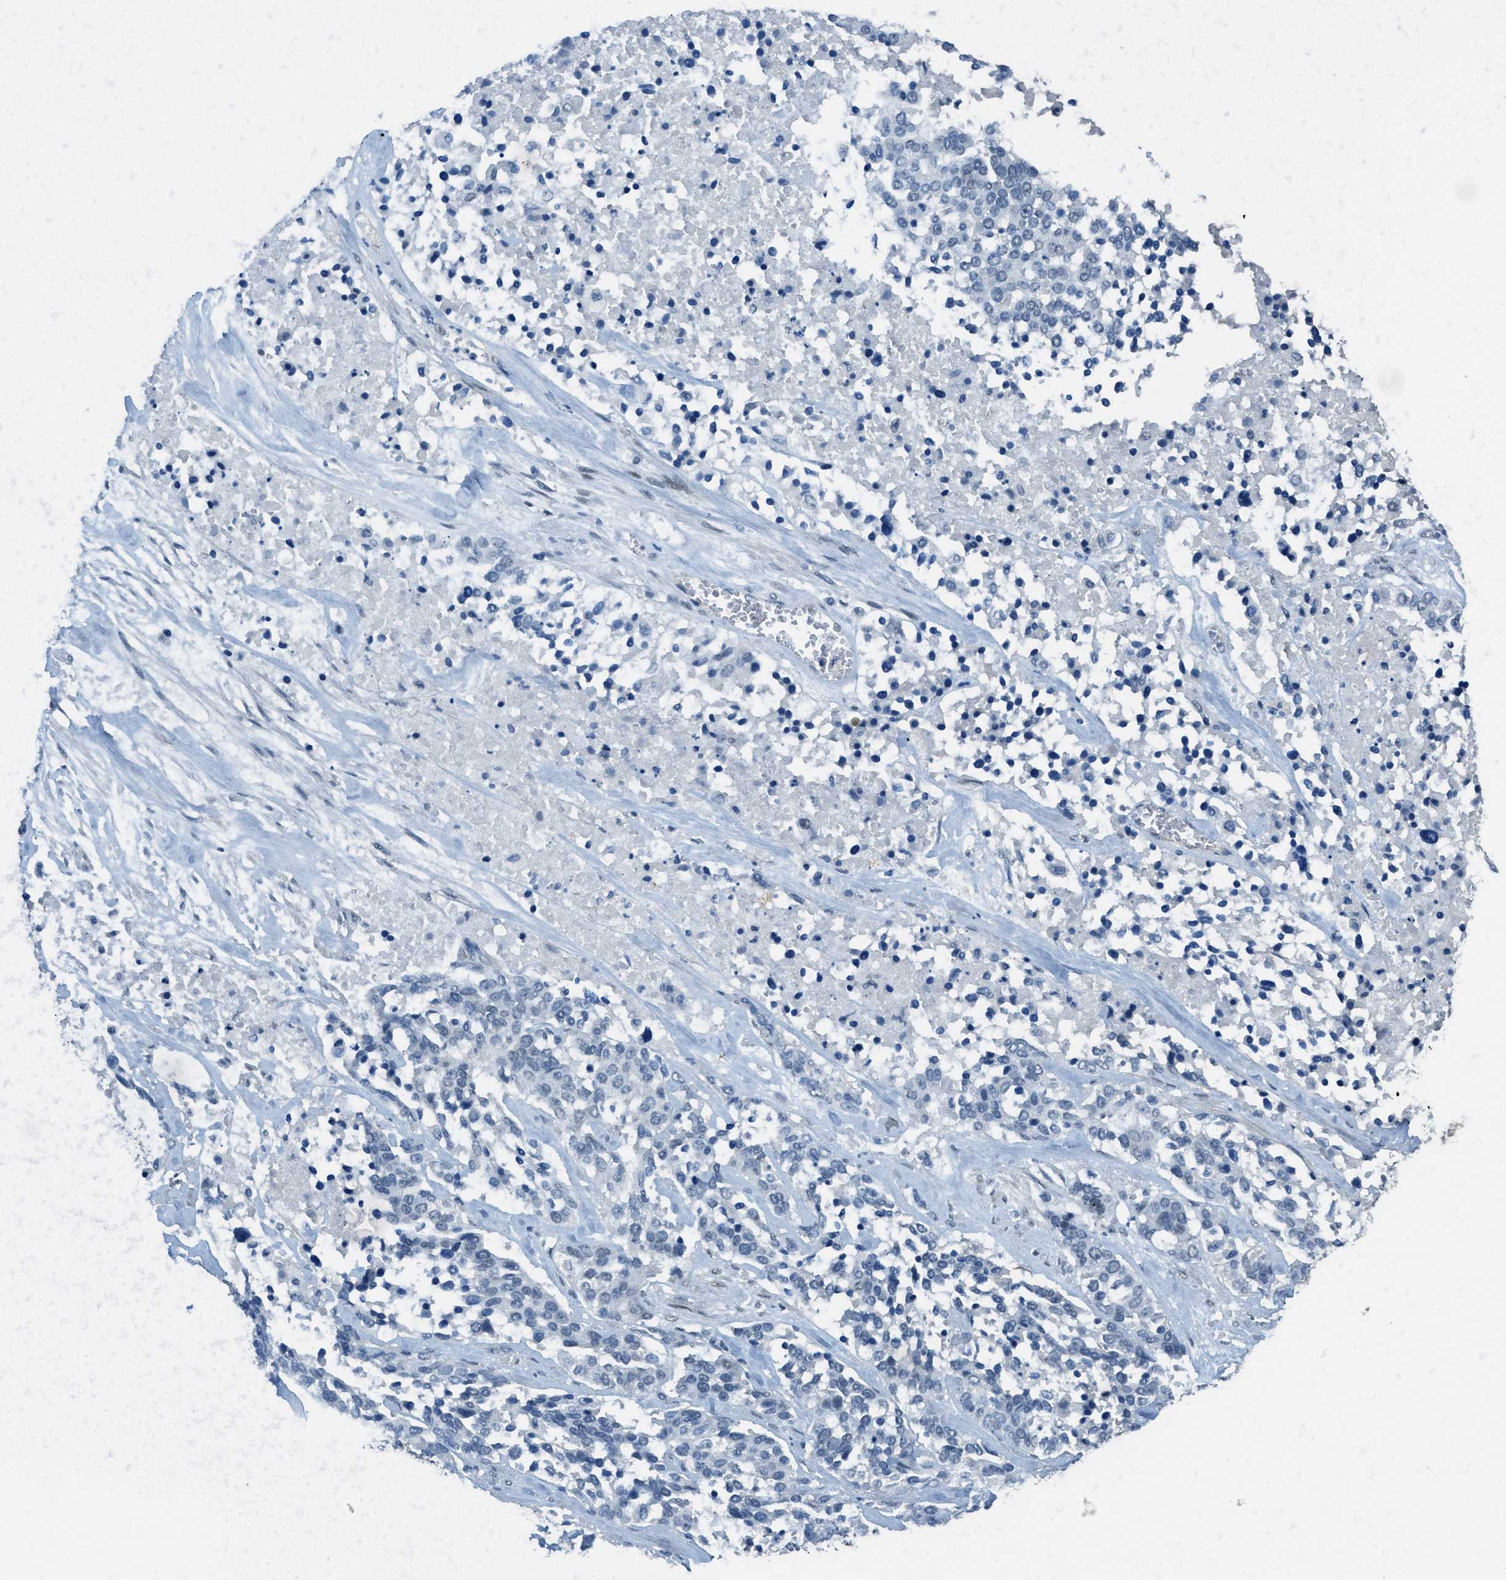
{"staining": {"intensity": "negative", "quantity": "none", "location": "none"}, "tissue": "ovarian cancer", "cell_type": "Tumor cells", "image_type": "cancer", "snomed": [{"axis": "morphology", "description": "Cystadenocarcinoma, serous, NOS"}, {"axis": "topography", "description": "Ovary"}], "caption": "The micrograph exhibits no significant positivity in tumor cells of ovarian cancer.", "gene": "TTC13", "patient": {"sex": "female", "age": 44}}